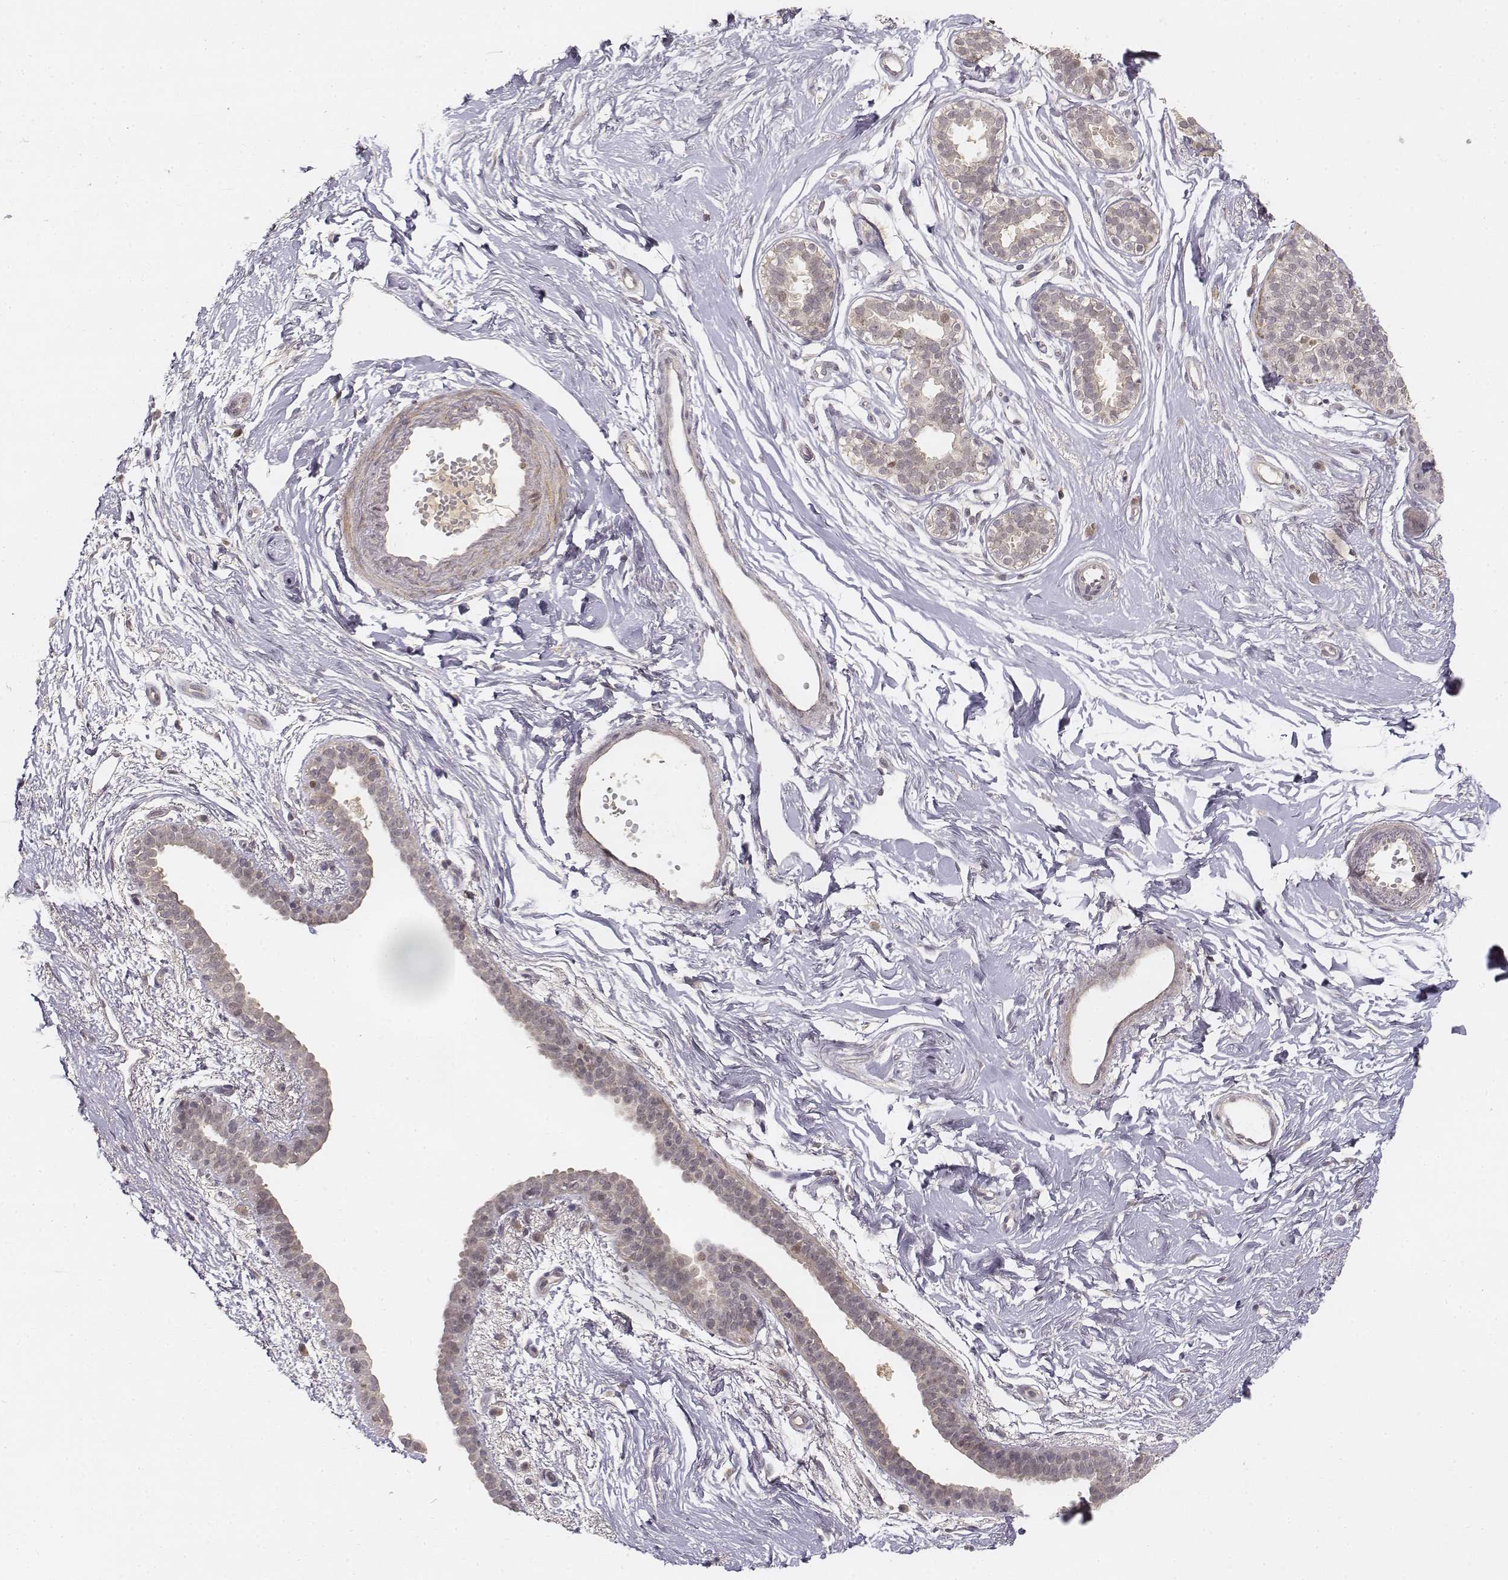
{"staining": {"intensity": "negative", "quantity": "none", "location": "none"}, "tissue": "breast", "cell_type": "Adipocytes", "image_type": "normal", "snomed": [{"axis": "morphology", "description": "Normal tissue, NOS"}, {"axis": "topography", "description": "Breast"}], "caption": "High power microscopy image of an immunohistochemistry histopathology image of normal breast, revealing no significant positivity in adipocytes. The staining was performed using DAB to visualize the protein expression in brown, while the nuclei were stained in blue with hematoxylin (Magnification: 20x).", "gene": "FANCD2", "patient": {"sex": "female", "age": 49}}